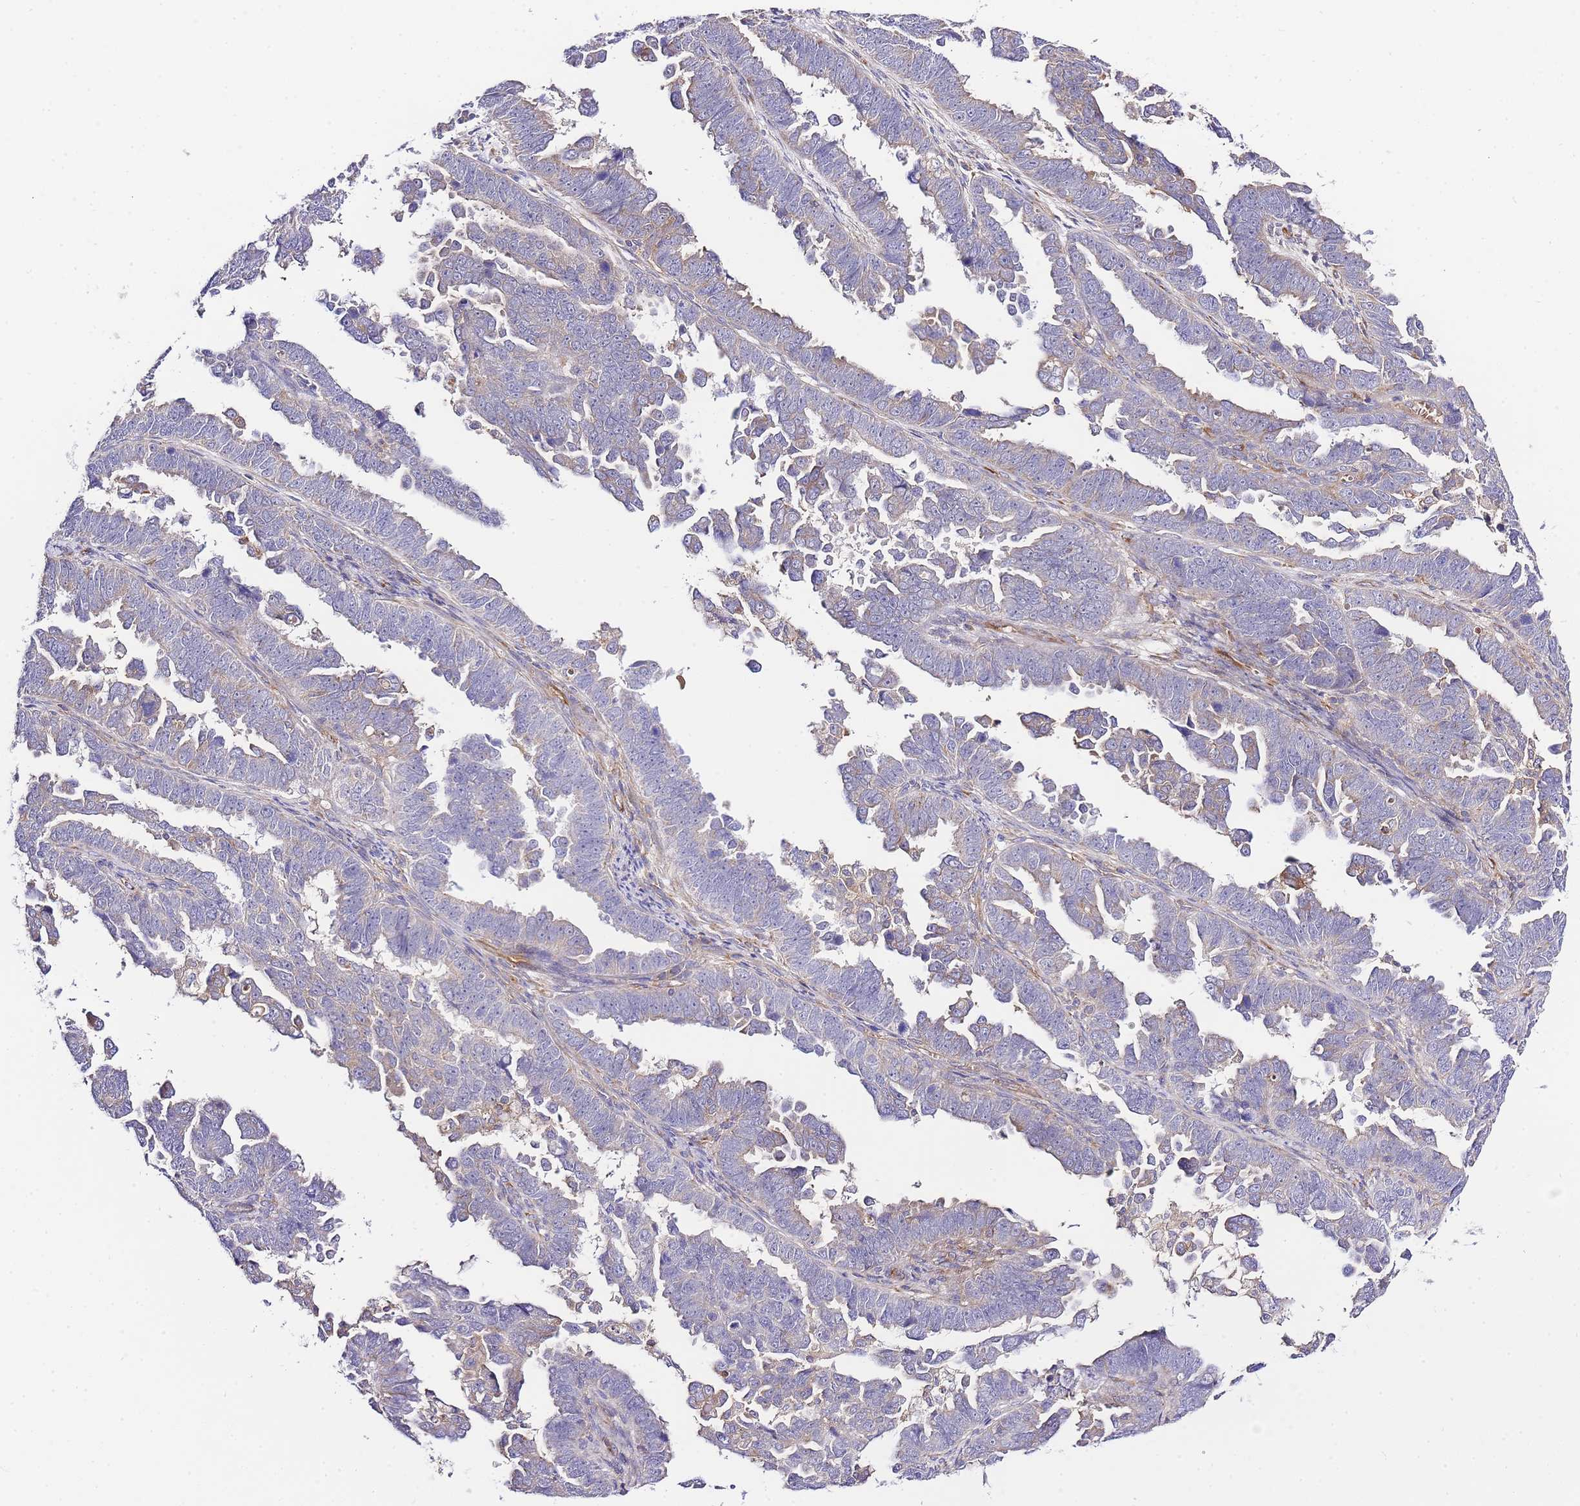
{"staining": {"intensity": "negative", "quantity": "none", "location": "none"}, "tissue": "endometrial cancer", "cell_type": "Tumor cells", "image_type": "cancer", "snomed": [{"axis": "morphology", "description": "Adenocarcinoma, NOS"}, {"axis": "topography", "description": "Endometrium"}], "caption": "Immunohistochemical staining of endometrial cancer (adenocarcinoma) displays no significant expression in tumor cells.", "gene": "INSYN2B", "patient": {"sex": "female", "age": 75}}